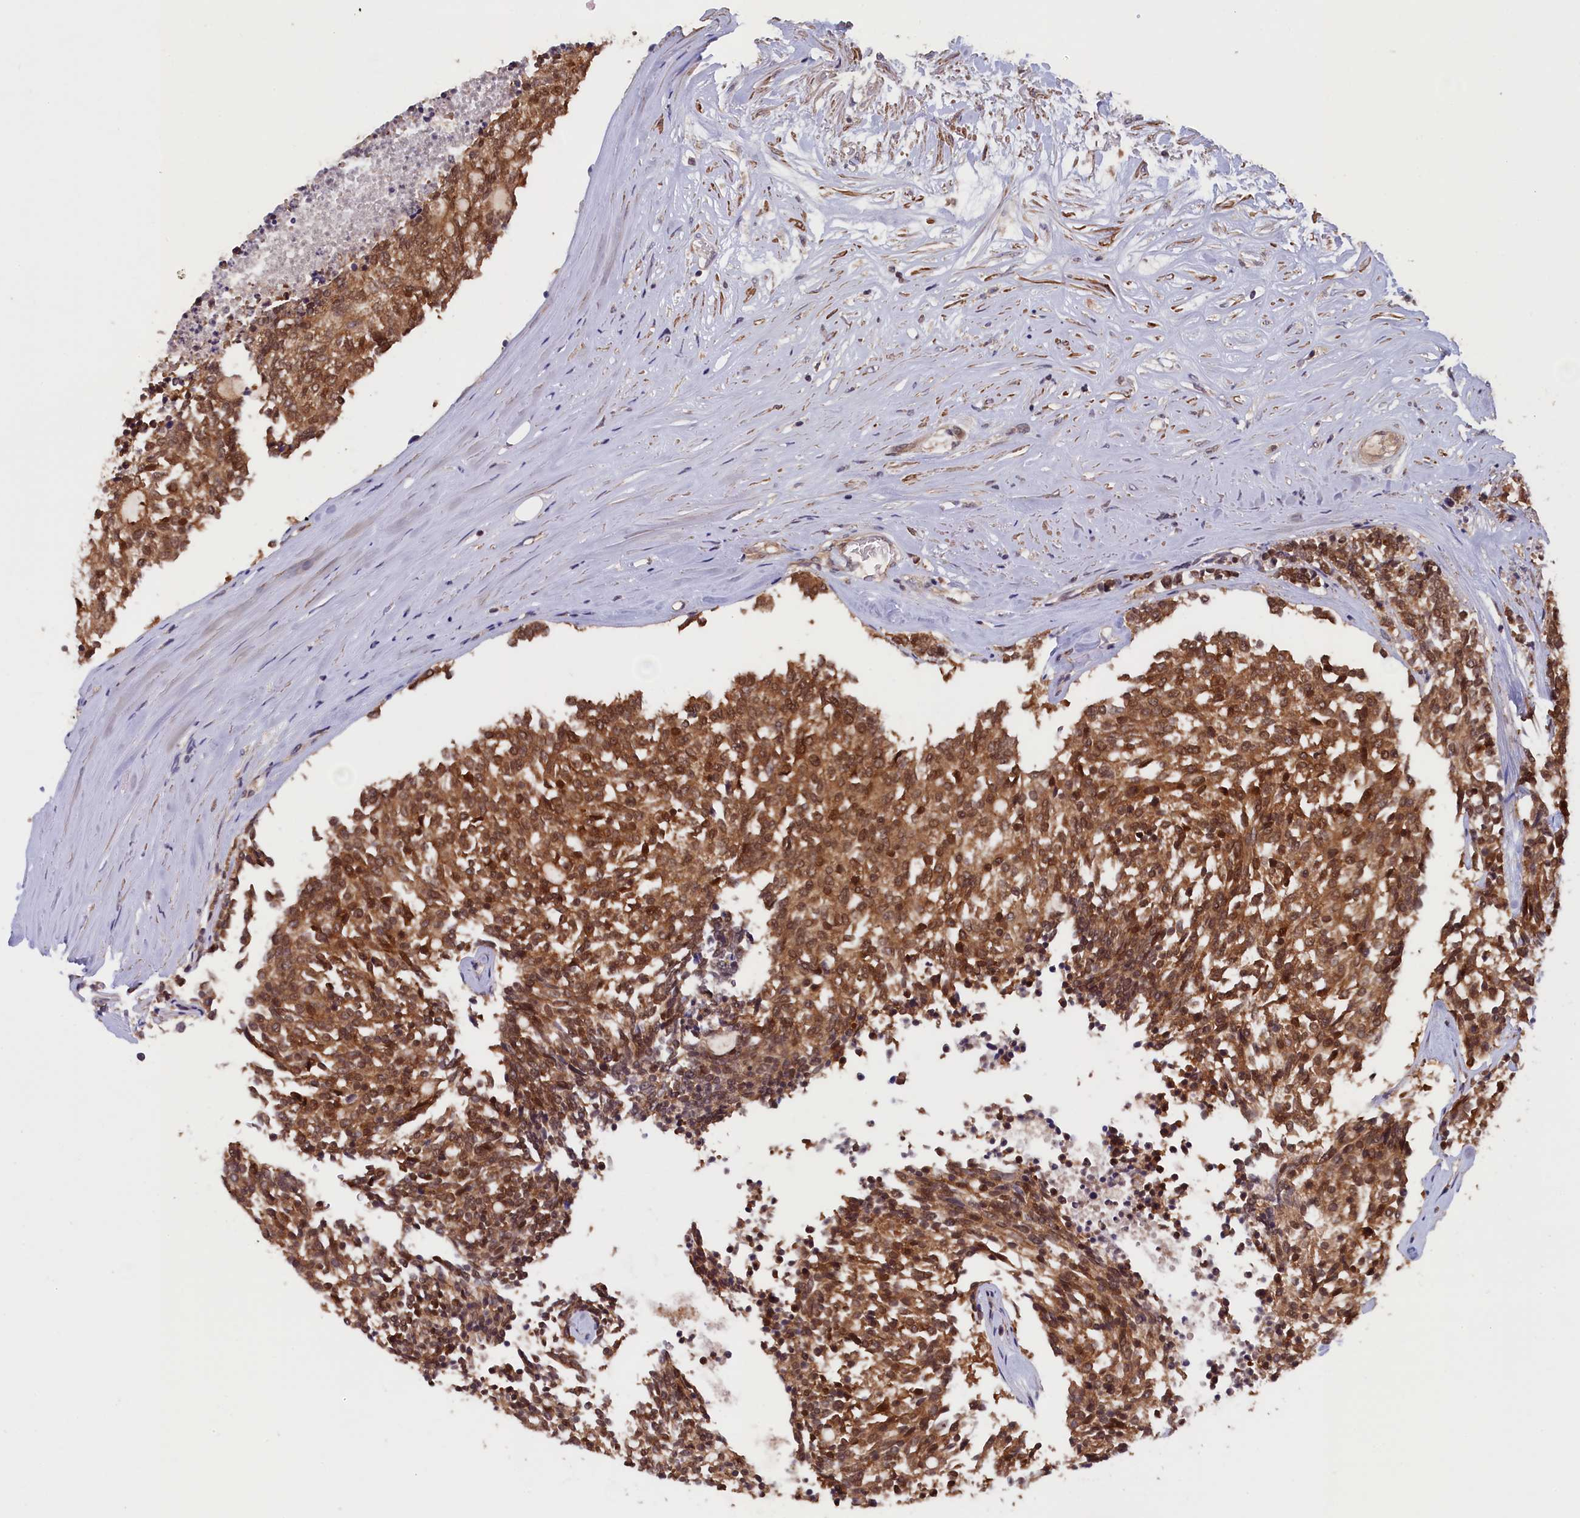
{"staining": {"intensity": "moderate", "quantity": ">75%", "location": "cytoplasmic/membranous,nuclear"}, "tissue": "carcinoid", "cell_type": "Tumor cells", "image_type": "cancer", "snomed": [{"axis": "morphology", "description": "Carcinoid, malignant, NOS"}, {"axis": "topography", "description": "Pancreas"}], "caption": "IHC micrograph of human malignant carcinoid stained for a protein (brown), which shows medium levels of moderate cytoplasmic/membranous and nuclear expression in about >75% of tumor cells.", "gene": "JPT2", "patient": {"sex": "female", "age": 54}}